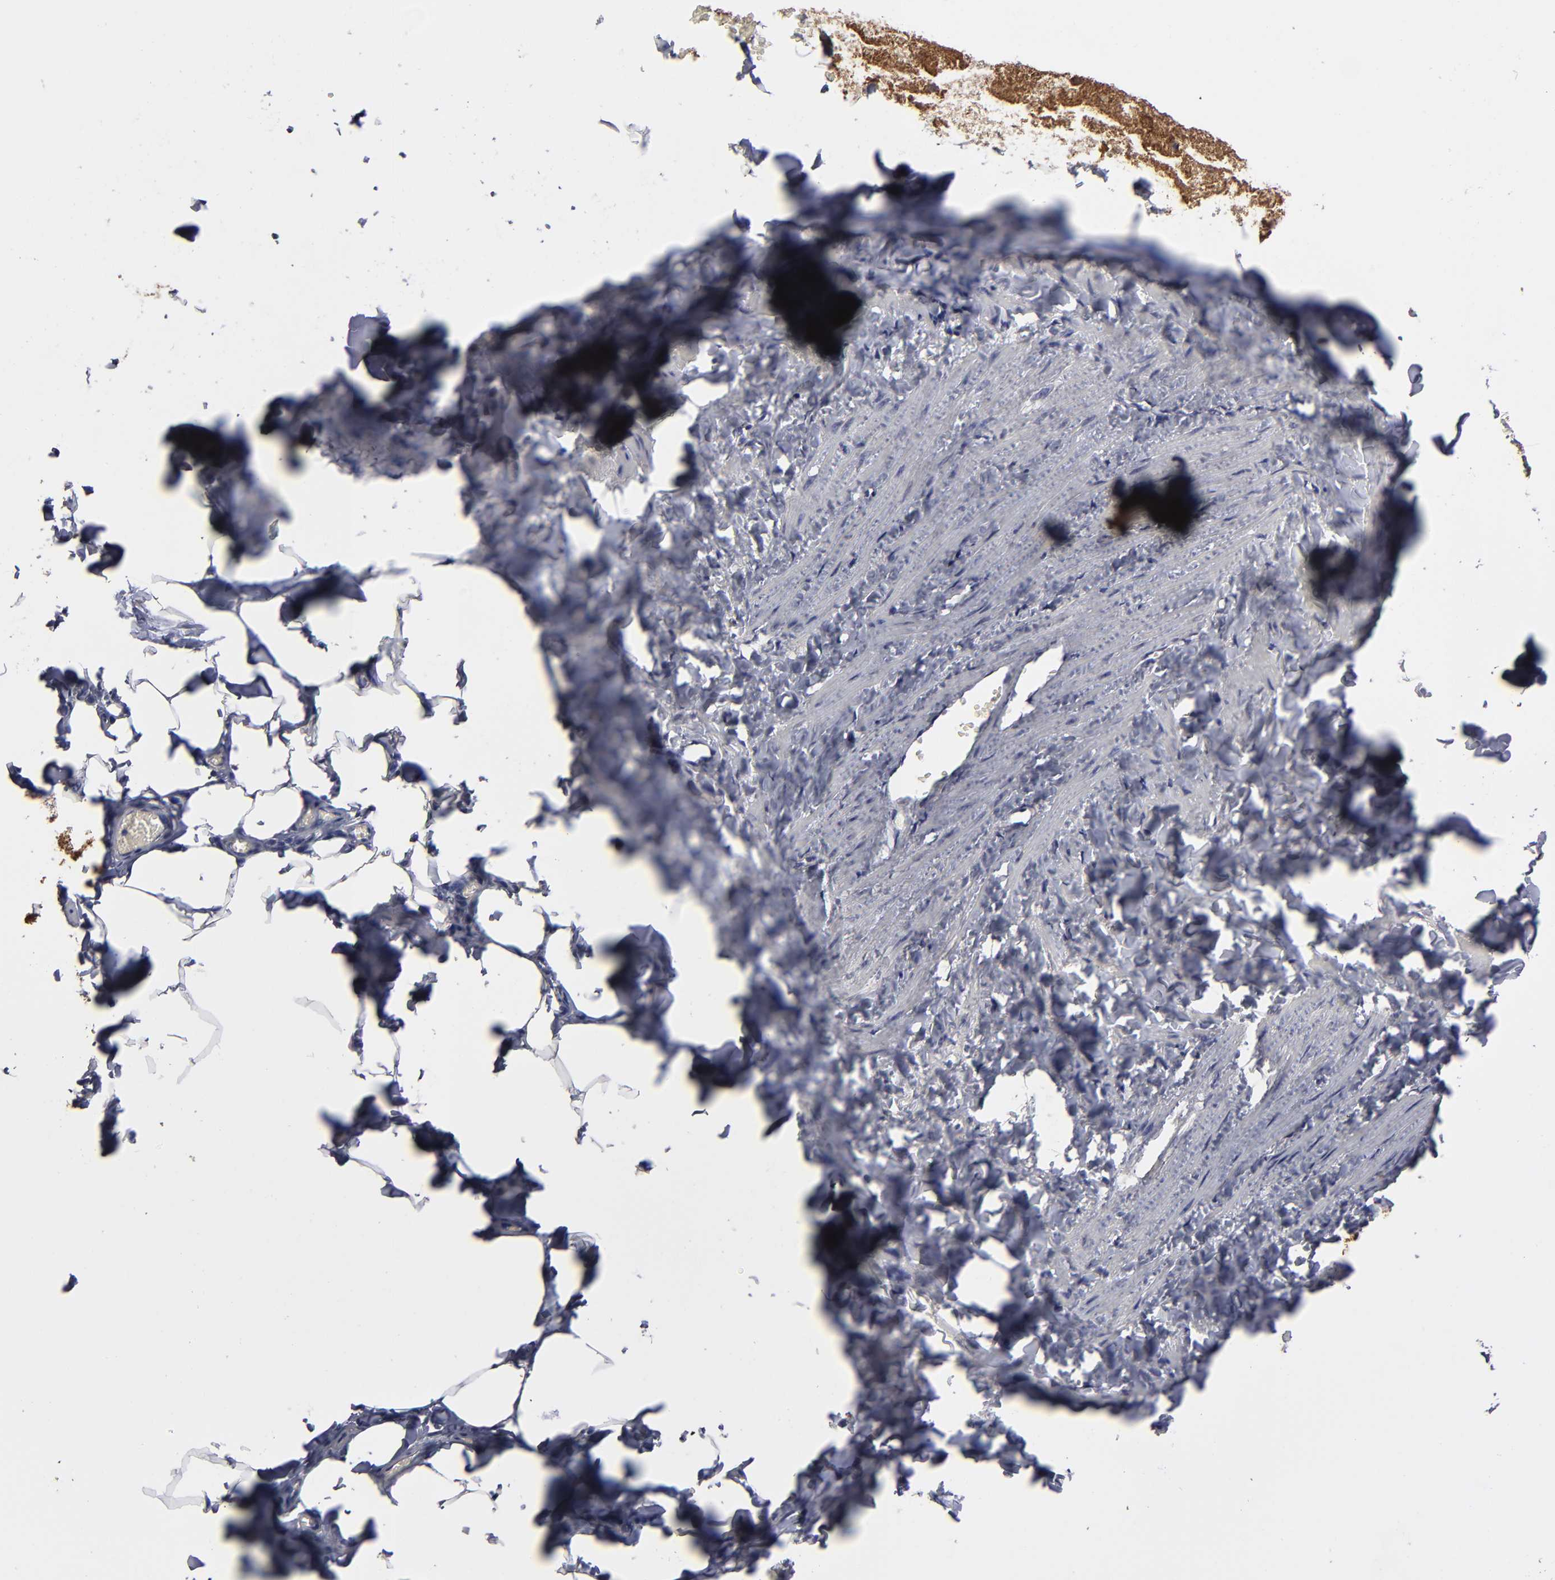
{"staining": {"intensity": "weak", "quantity": "25%-75%", "location": "cytoplasmic/membranous"}, "tissue": "adipose tissue", "cell_type": "Adipocytes", "image_type": "normal", "snomed": [{"axis": "morphology", "description": "Normal tissue, NOS"}, {"axis": "topography", "description": "Vascular tissue"}], "caption": "DAB (3,3'-diaminobenzidine) immunohistochemical staining of unremarkable adipose tissue displays weak cytoplasmic/membranous protein positivity in about 25%-75% of adipocytes.", "gene": "NDRG2", "patient": {"sex": "male", "age": 41}}